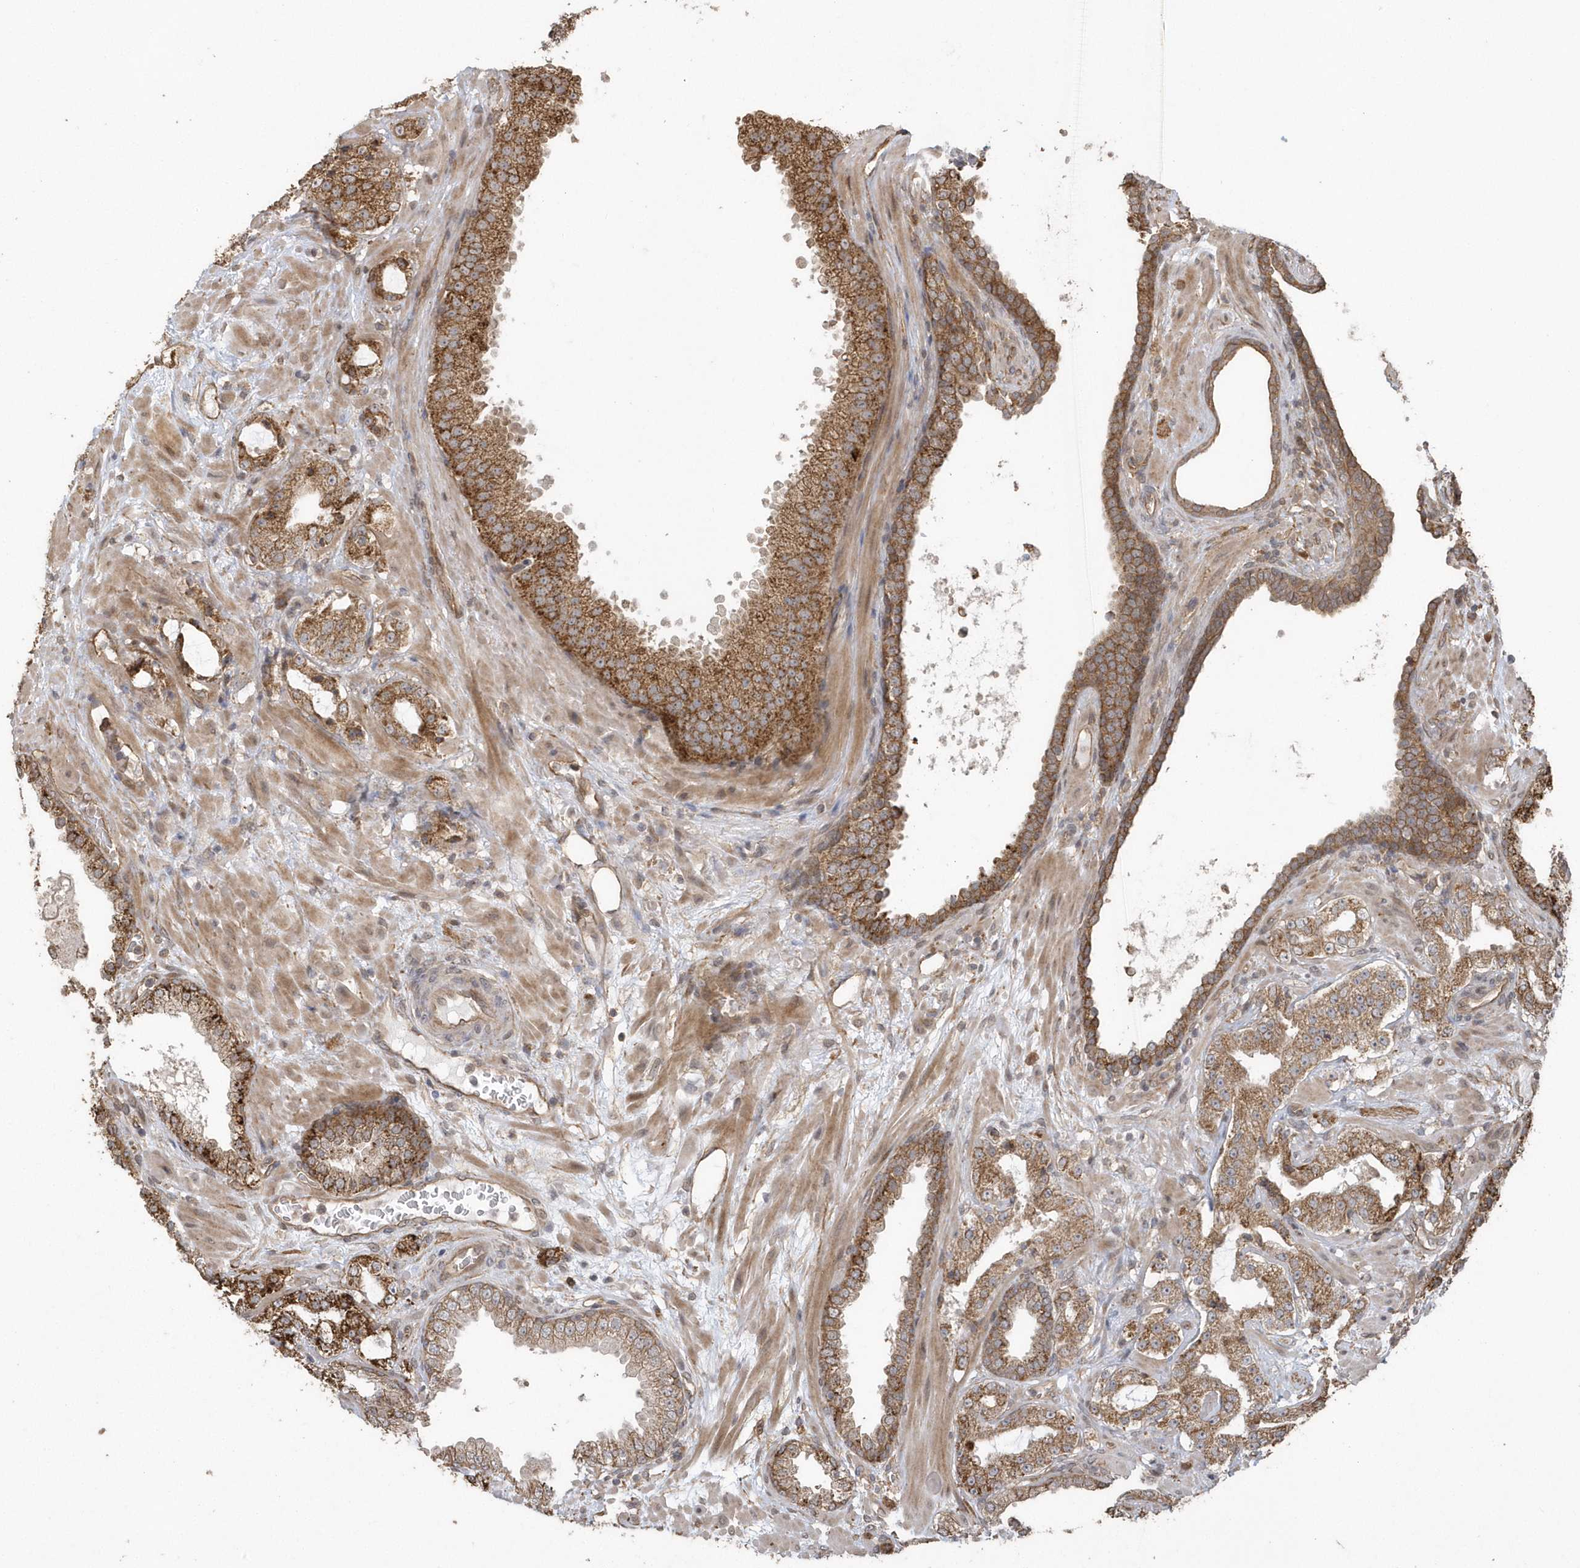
{"staining": {"intensity": "strong", "quantity": ">75%", "location": "cytoplasmic/membranous"}, "tissue": "prostate cancer", "cell_type": "Tumor cells", "image_type": "cancer", "snomed": [{"axis": "morphology", "description": "Adenocarcinoma, High grade"}, {"axis": "topography", "description": "Prostate"}], "caption": "Immunohistochemical staining of human prostate adenocarcinoma (high-grade) reveals strong cytoplasmic/membranous protein positivity in about >75% of tumor cells.", "gene": "HERPUD1", "patient": {"sex": "male", "age": 64}}